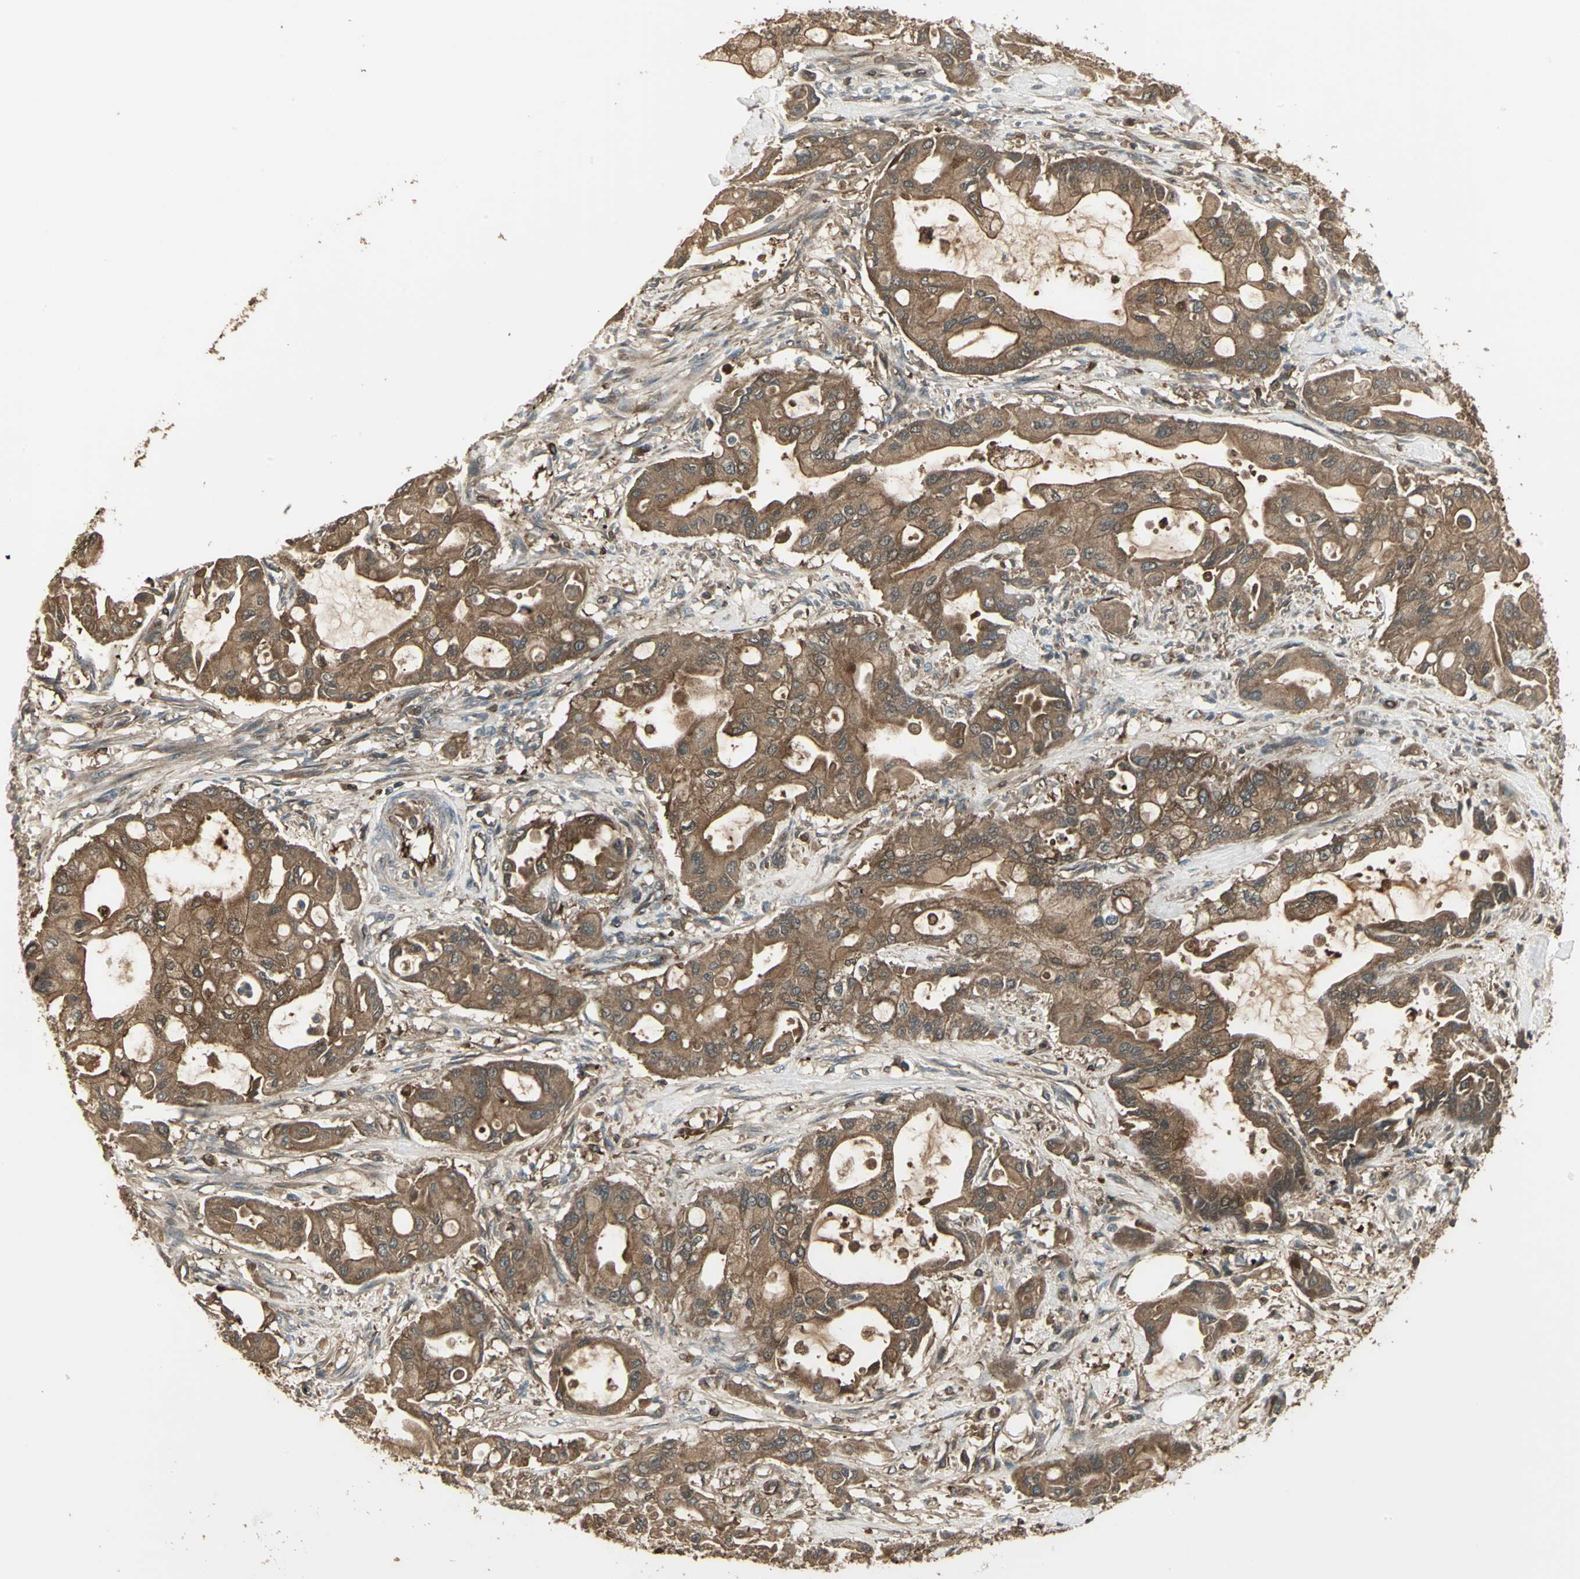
{"staining": {"intensity": "moderate", "quantity": ">75%", "location": "cytoplasmic/membranous"}, "tissue": "pancreatic cancer", "cell_type": "Tumor cells", "image_type": "cancer", "snomed": [{"axis": "morphology", "description": "Adenocarcinoma, NOS"}, {"axis": "morphology", "description": "Adenocarcinoma, metastatic, NOS"}, {"axis": "topography", "description": "Lymph node"}, {"axis": "topography", "description": "Pancreas"}, {"axis": "topography", "description": "Duodenum"}], "caption": "Tumor cells show medium levels of moderate cytoplasmic/membranous expression in about >75% of cells in human pancreatic metastatic adenocarcinoma. Nuclei are stained in blue.", "gene": "PRXL2B", "patient": {"sex": "female", "age": 64}}